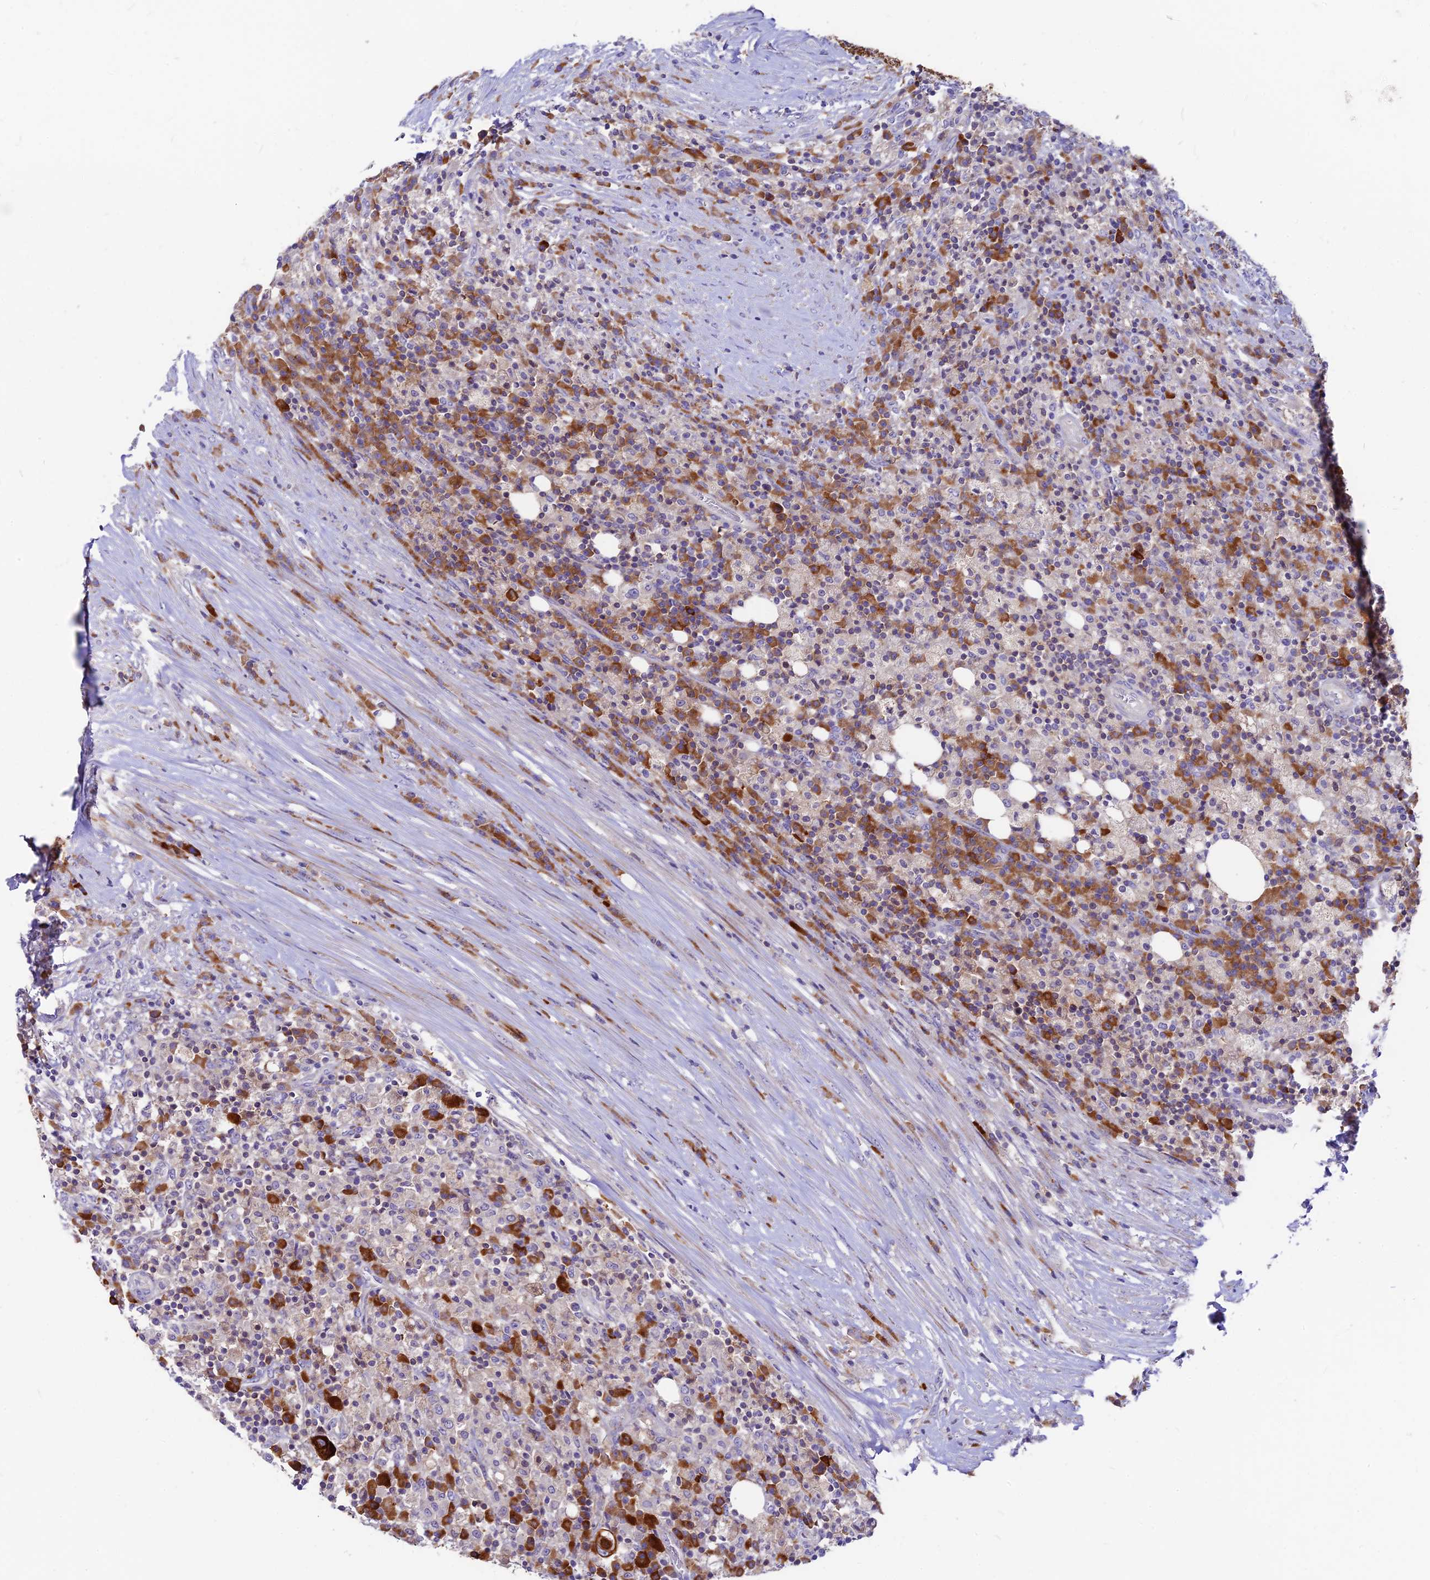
{"staining": {"intensity": "strong", "quantity": "<25%", "location": "cytoplasmic/membranous"}, "tissue": "colorectal cancer", "cell_type": "Tumor cells", "image_type": "cancer", "snomed": [{"axis": "morphology", "description": "Adenocarcinoma, NOS"}, {"axis": "topography", "description": "Colon"}], "caption": "Protein expression analysis of colorectal cancer (adenocarcinoma) displays strong cytoplasmic/membranous staining in about <25% of tumor cells. (brown staining indicates protein expression, while blue staining denotes nuclei).", "gene": "DENND2D", "patient": {"sex": "male", "age": 83}}